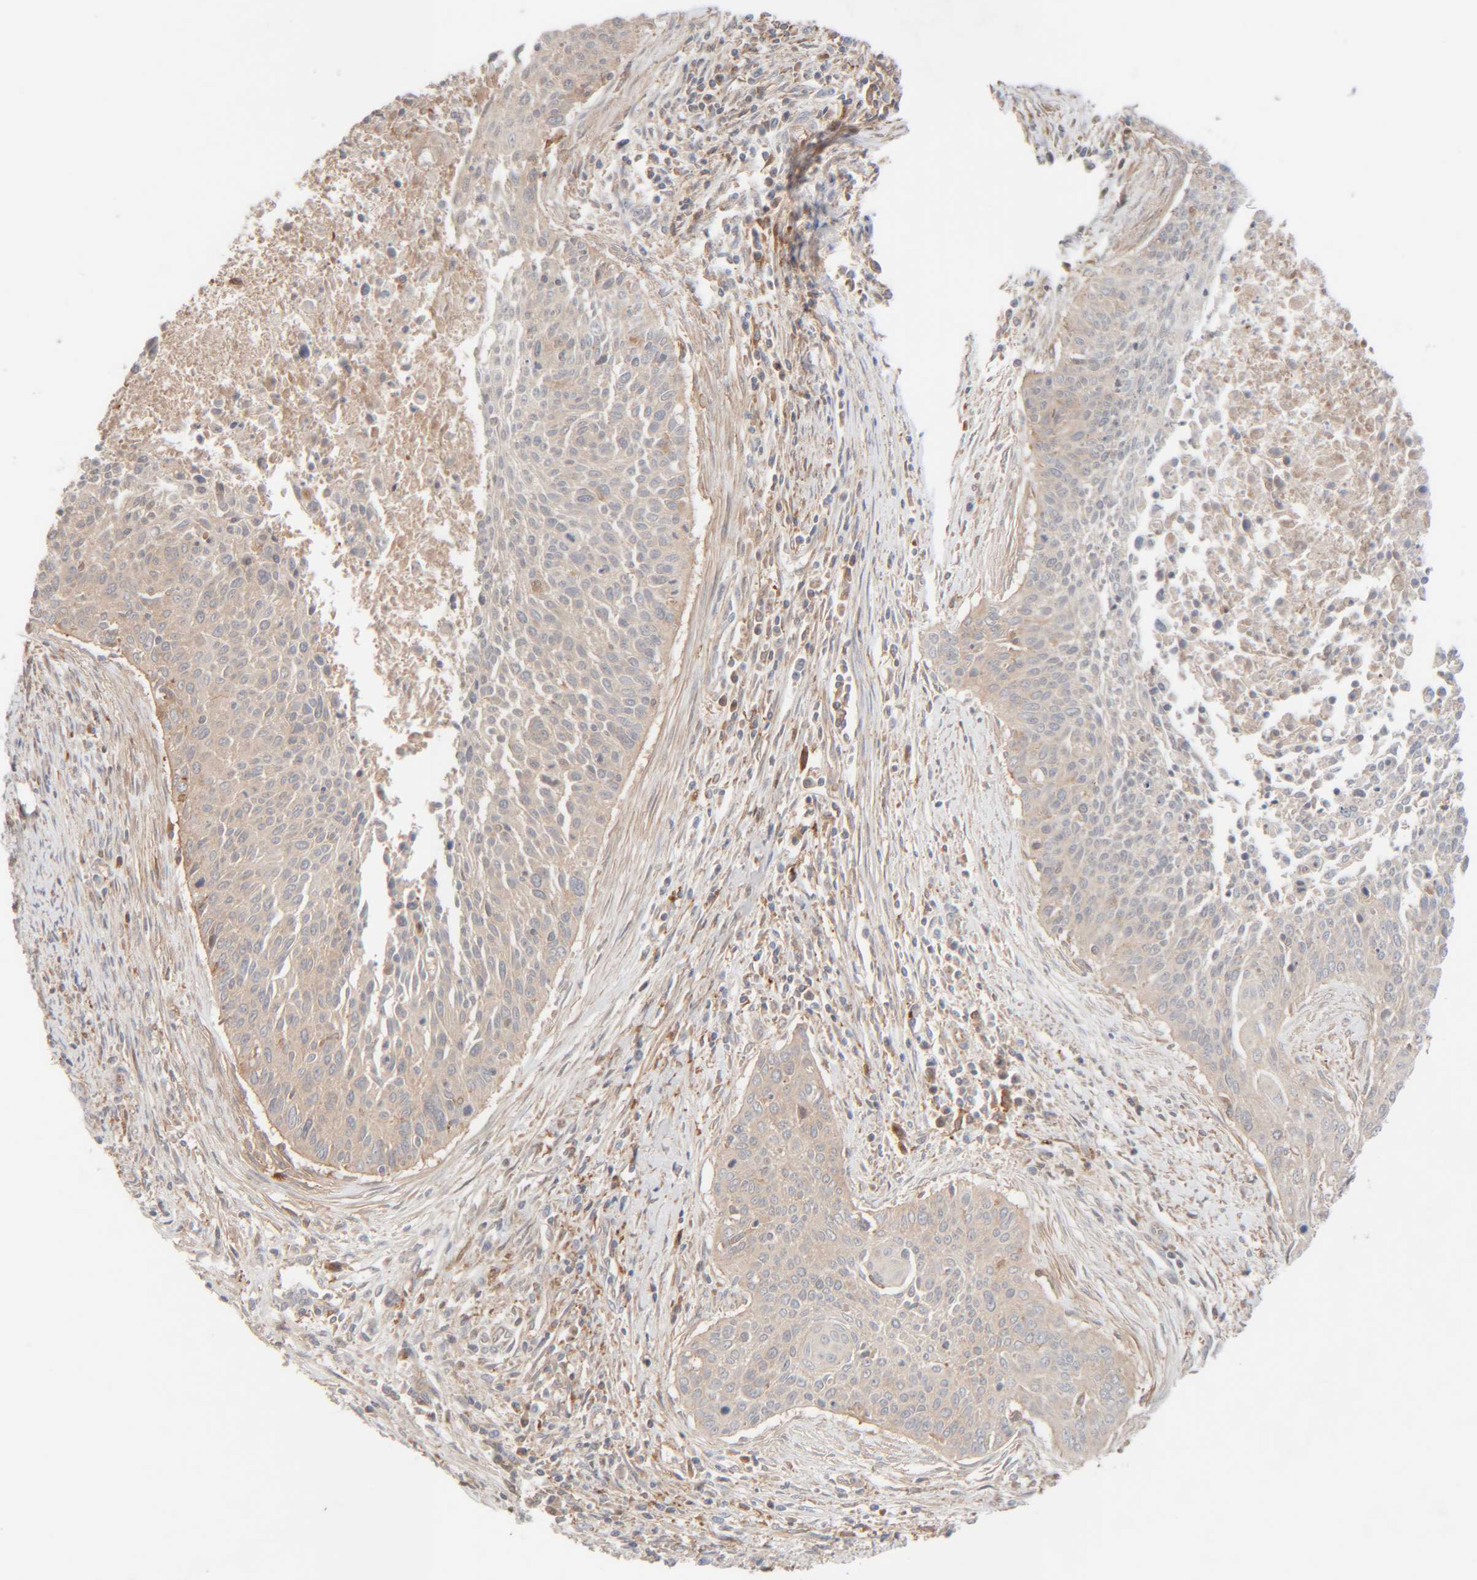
{"staining": {"intensity": "weak", "quantity": "<25%", "location": "cytoplasmic/membranous"}, "tissue": "cervical cancer", "cell_type": "Tumor cells", "image_type": "cancer", "snomed": [{"axis": "morphology", "description": "Squamous cell carcinoma, NOS"}, {"axis": "topography", "description": "Cervix"}], "caption": "IHC of human cervical squamous cell carcinoma shows no positivity in tumor cells.", "gene": "TMEM192", "patient": {"sex": "female", "age": 55}}